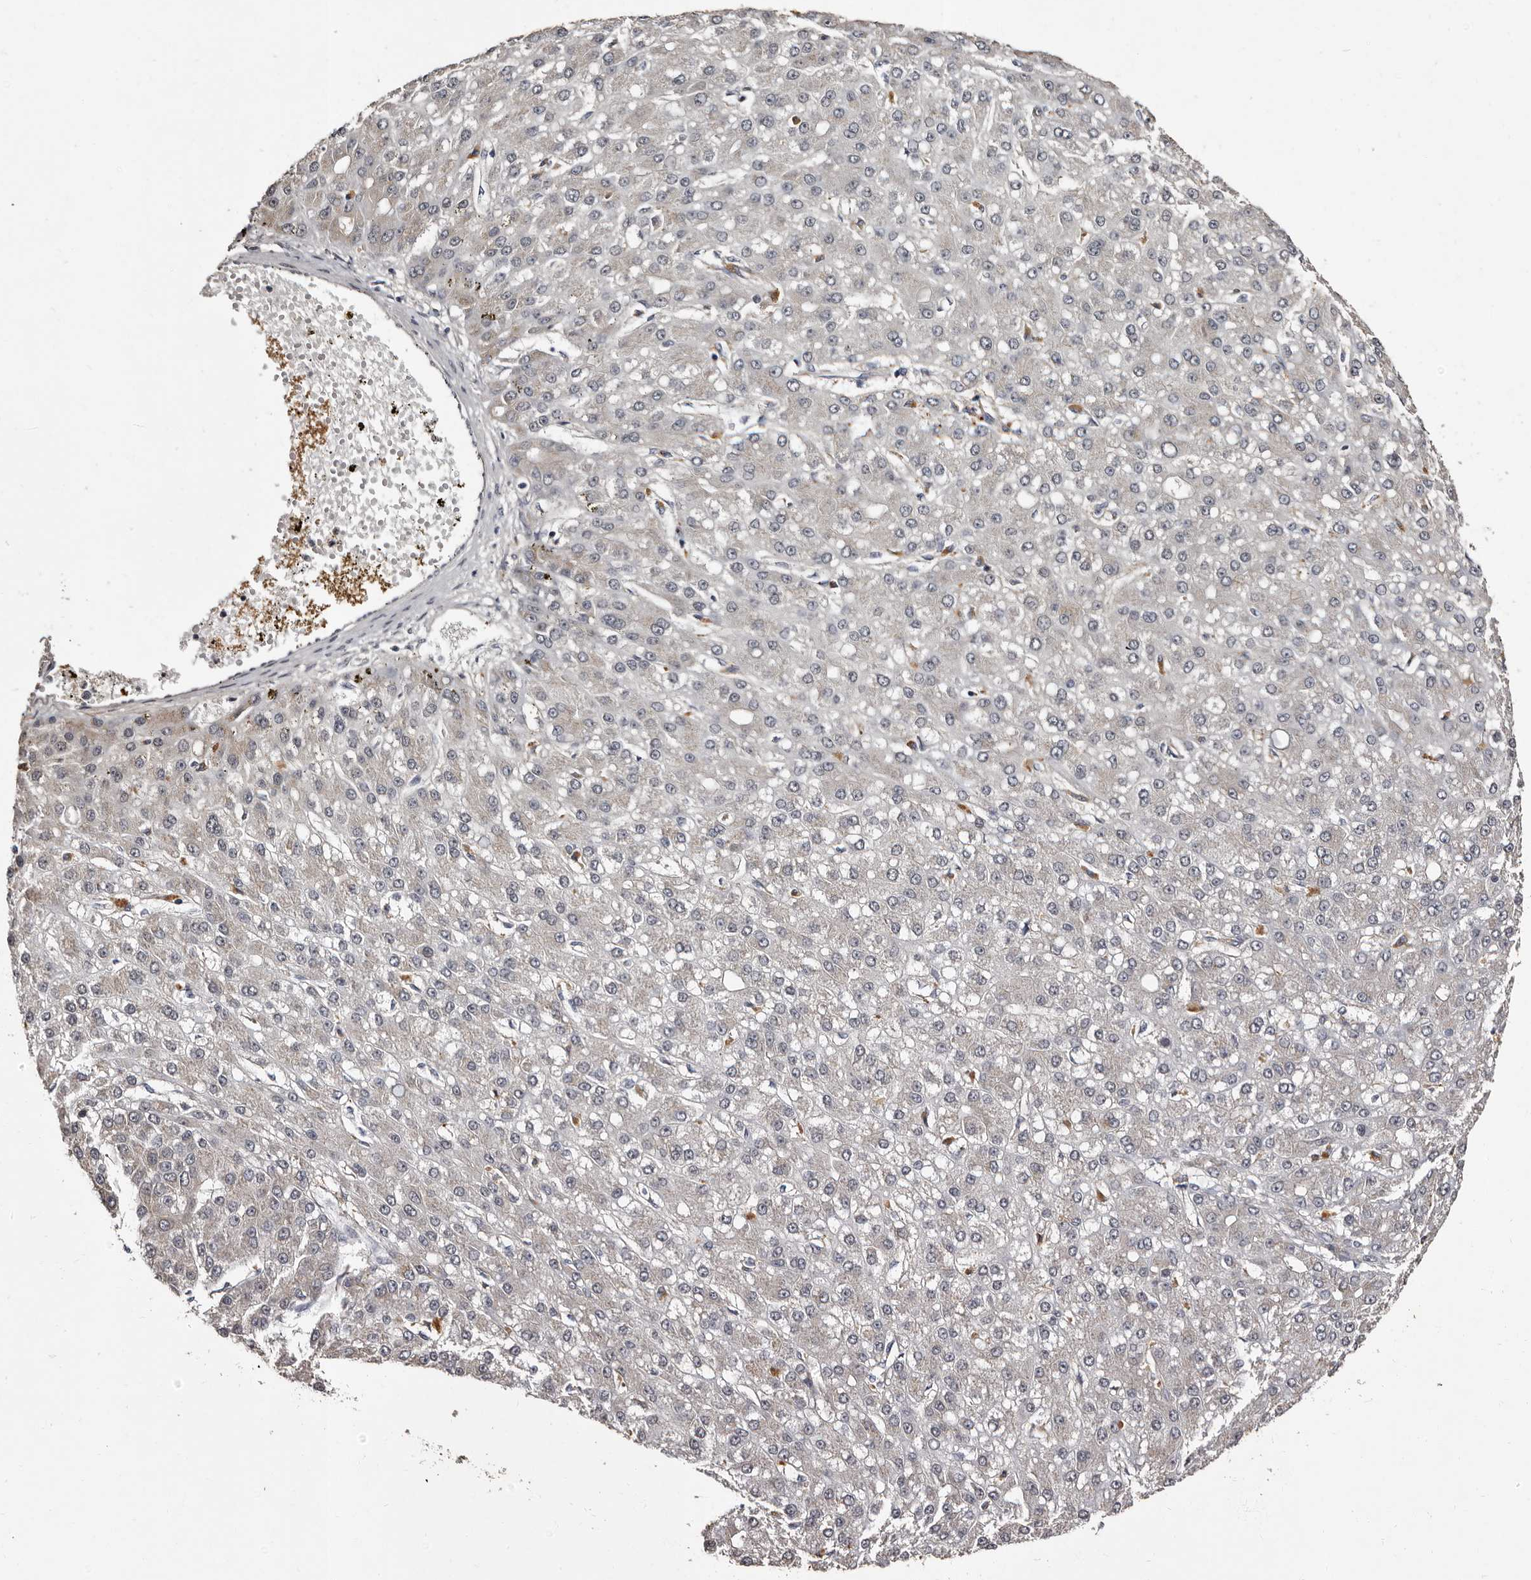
{"staining": {"intensity": "negative", "quantity": "none", "location": "none"}, "tissue": "liver cancer", "cell_type": "Tumor cells", "image_type": "cancer", "snomed": [{"axis": "morphology", "description": "Carcinoma, Hepatocellular, NOS"}, {"axis": "topography", "description": "Liver"}], "caption": "Liver cancer (hepatocellular carcinoma) was stained to show a protein in brown. There is no significant staining in tumor cells.", "gene": "FAM91A1", "patient": {"sex": "male", "age": 67}}